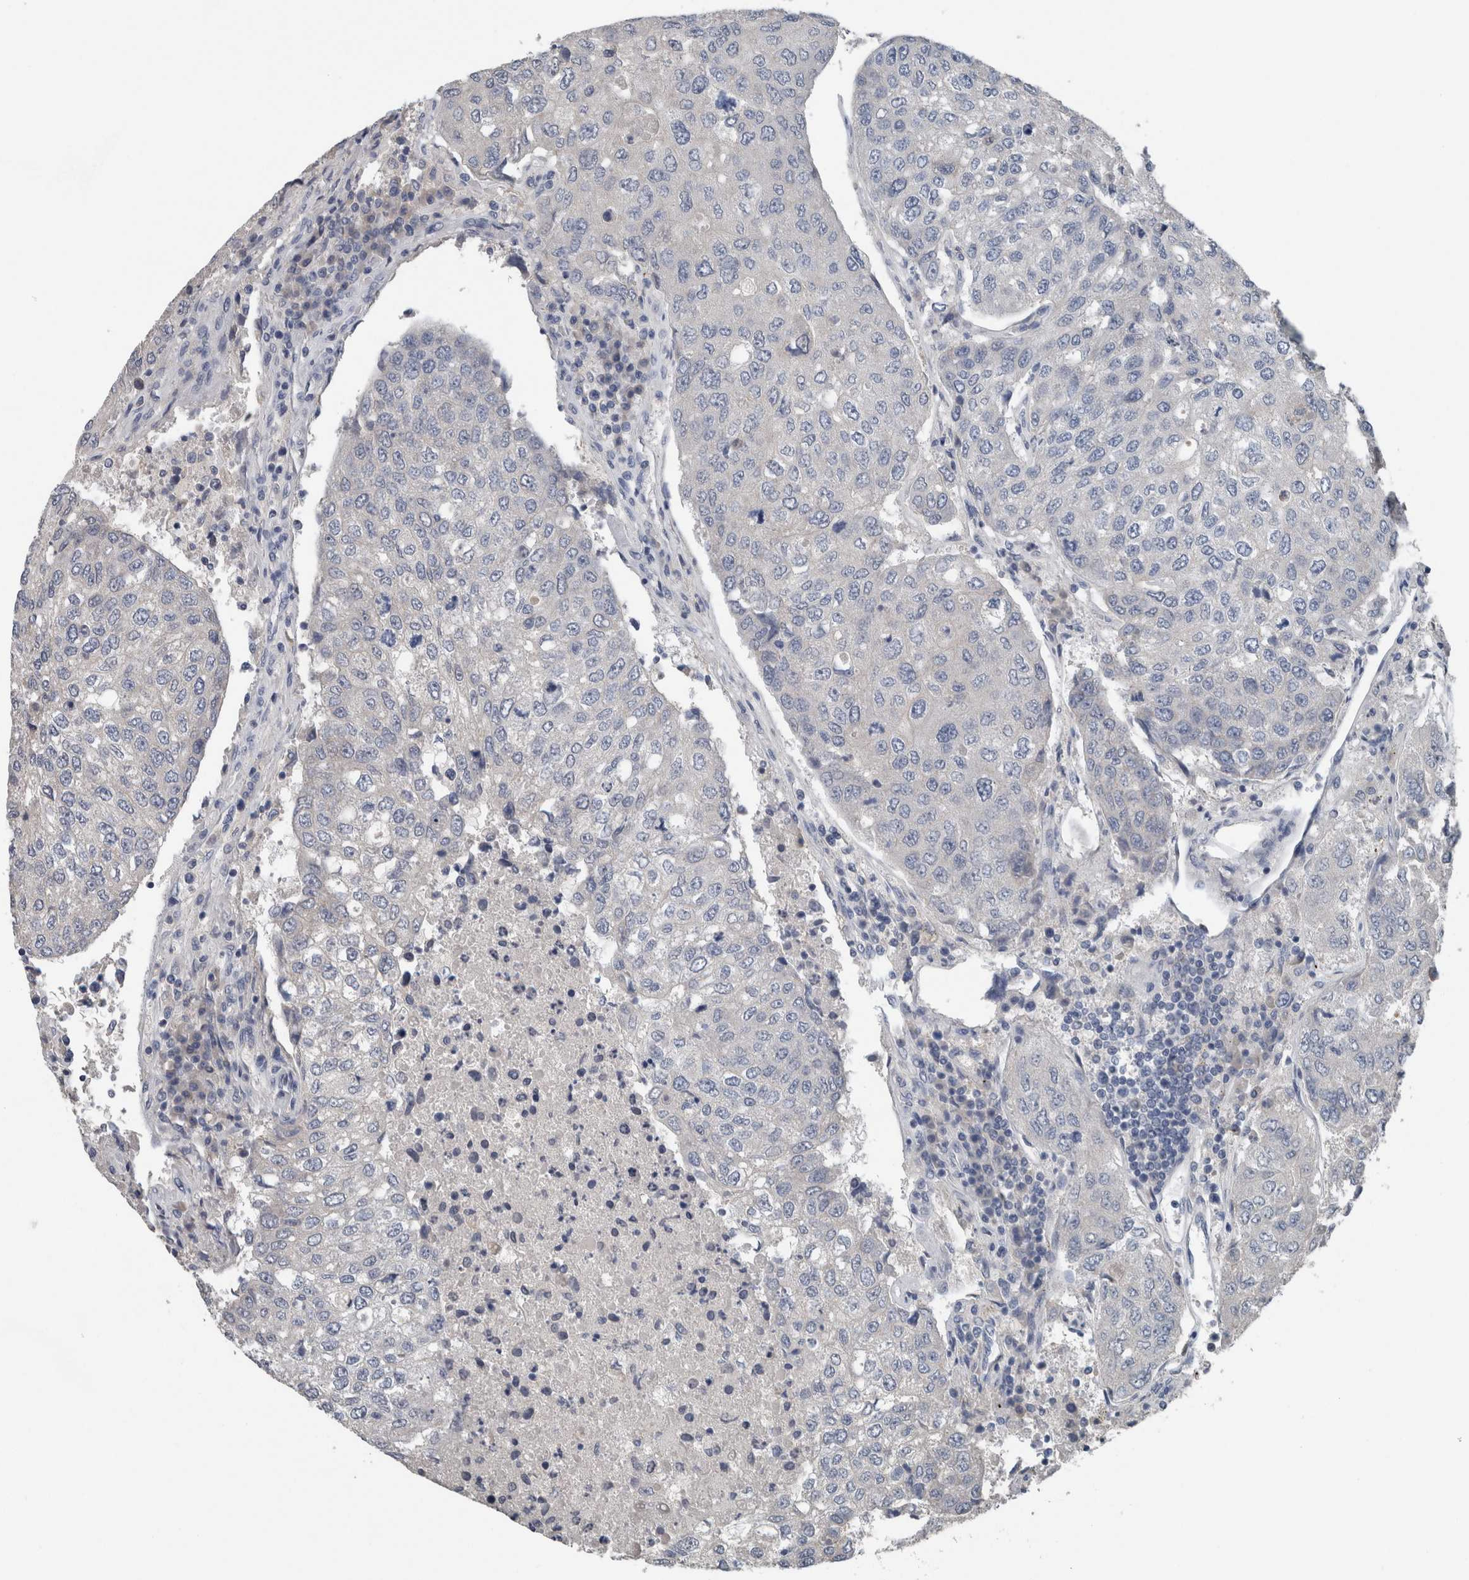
{"staining": {"intensity": "negative", "quantity": "none", "location": "none"}, "tissue": "urothelial cancer", "cell_type": "Tumor cells", "image_type": "cancer", "snomed": [{"axis": "morphology", "description": "Urothelial carcinoma, High grade"}, {"axis": "topography", "description": "Lymph node"}, {"axis": "topography", "description": "Urinary bladder"}], "caption": "High power microscopy photomicrograph of an immunohistochemistry (IHC) micrograph of urothelial carcinoma (high-grade), revealing no significant positivity in tumor cells.", "gene": "CRNN", "patient": {"sex": "male", "age": 51}}